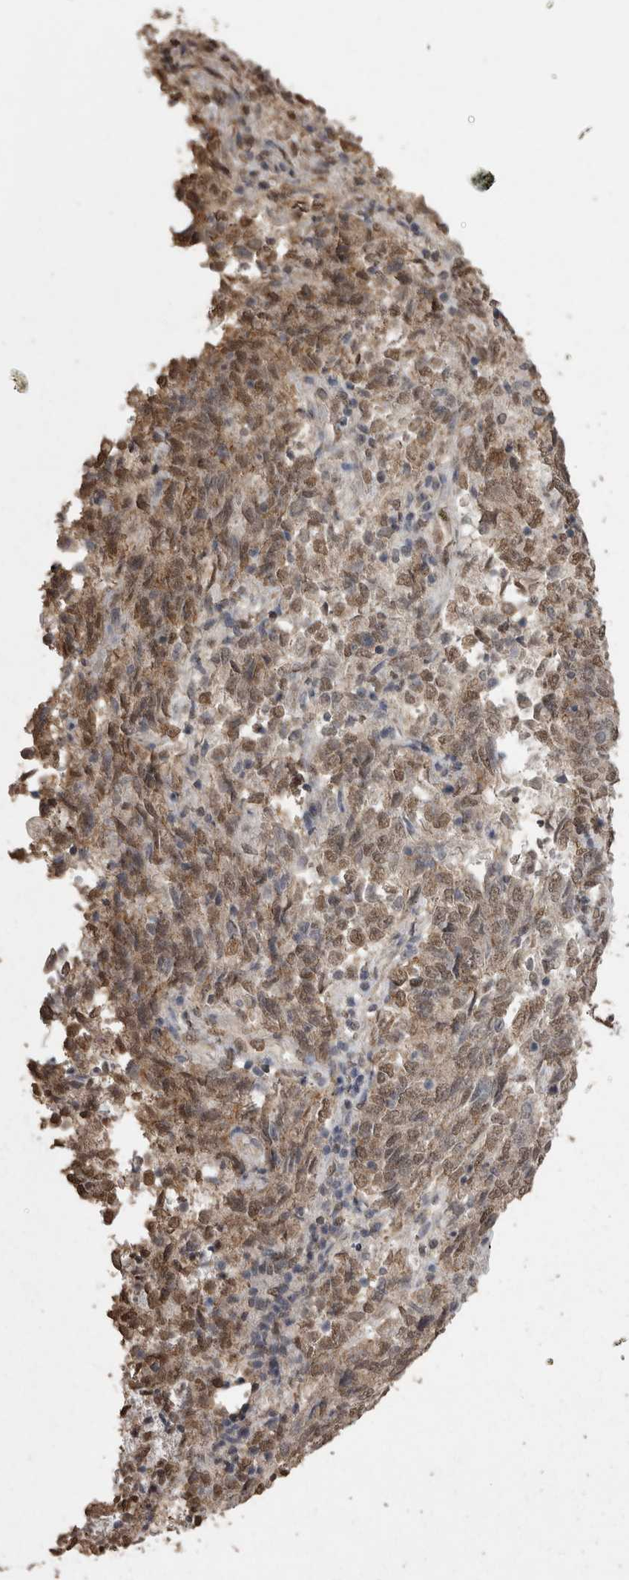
{"staining": {"intensity": "weak", "quantity": ">75%", "location": "nuclear"}, "tissue": "endometrial cancer", "cell_type": "Tumor cells", "image_type": "cancer", "snomed": [{"axis": "morphology", "description": "Adenocarcinoma, NOS"}, {"axis": "topography", "description": "Endometrium"}], "caption": "Brown immunohistochemical staining in human endometrial cancer displays weak nuclear expression in approximately >75% of tumor cells.", "gene": "SMAD7", "patient": {"sex": "female", "age": 80}}